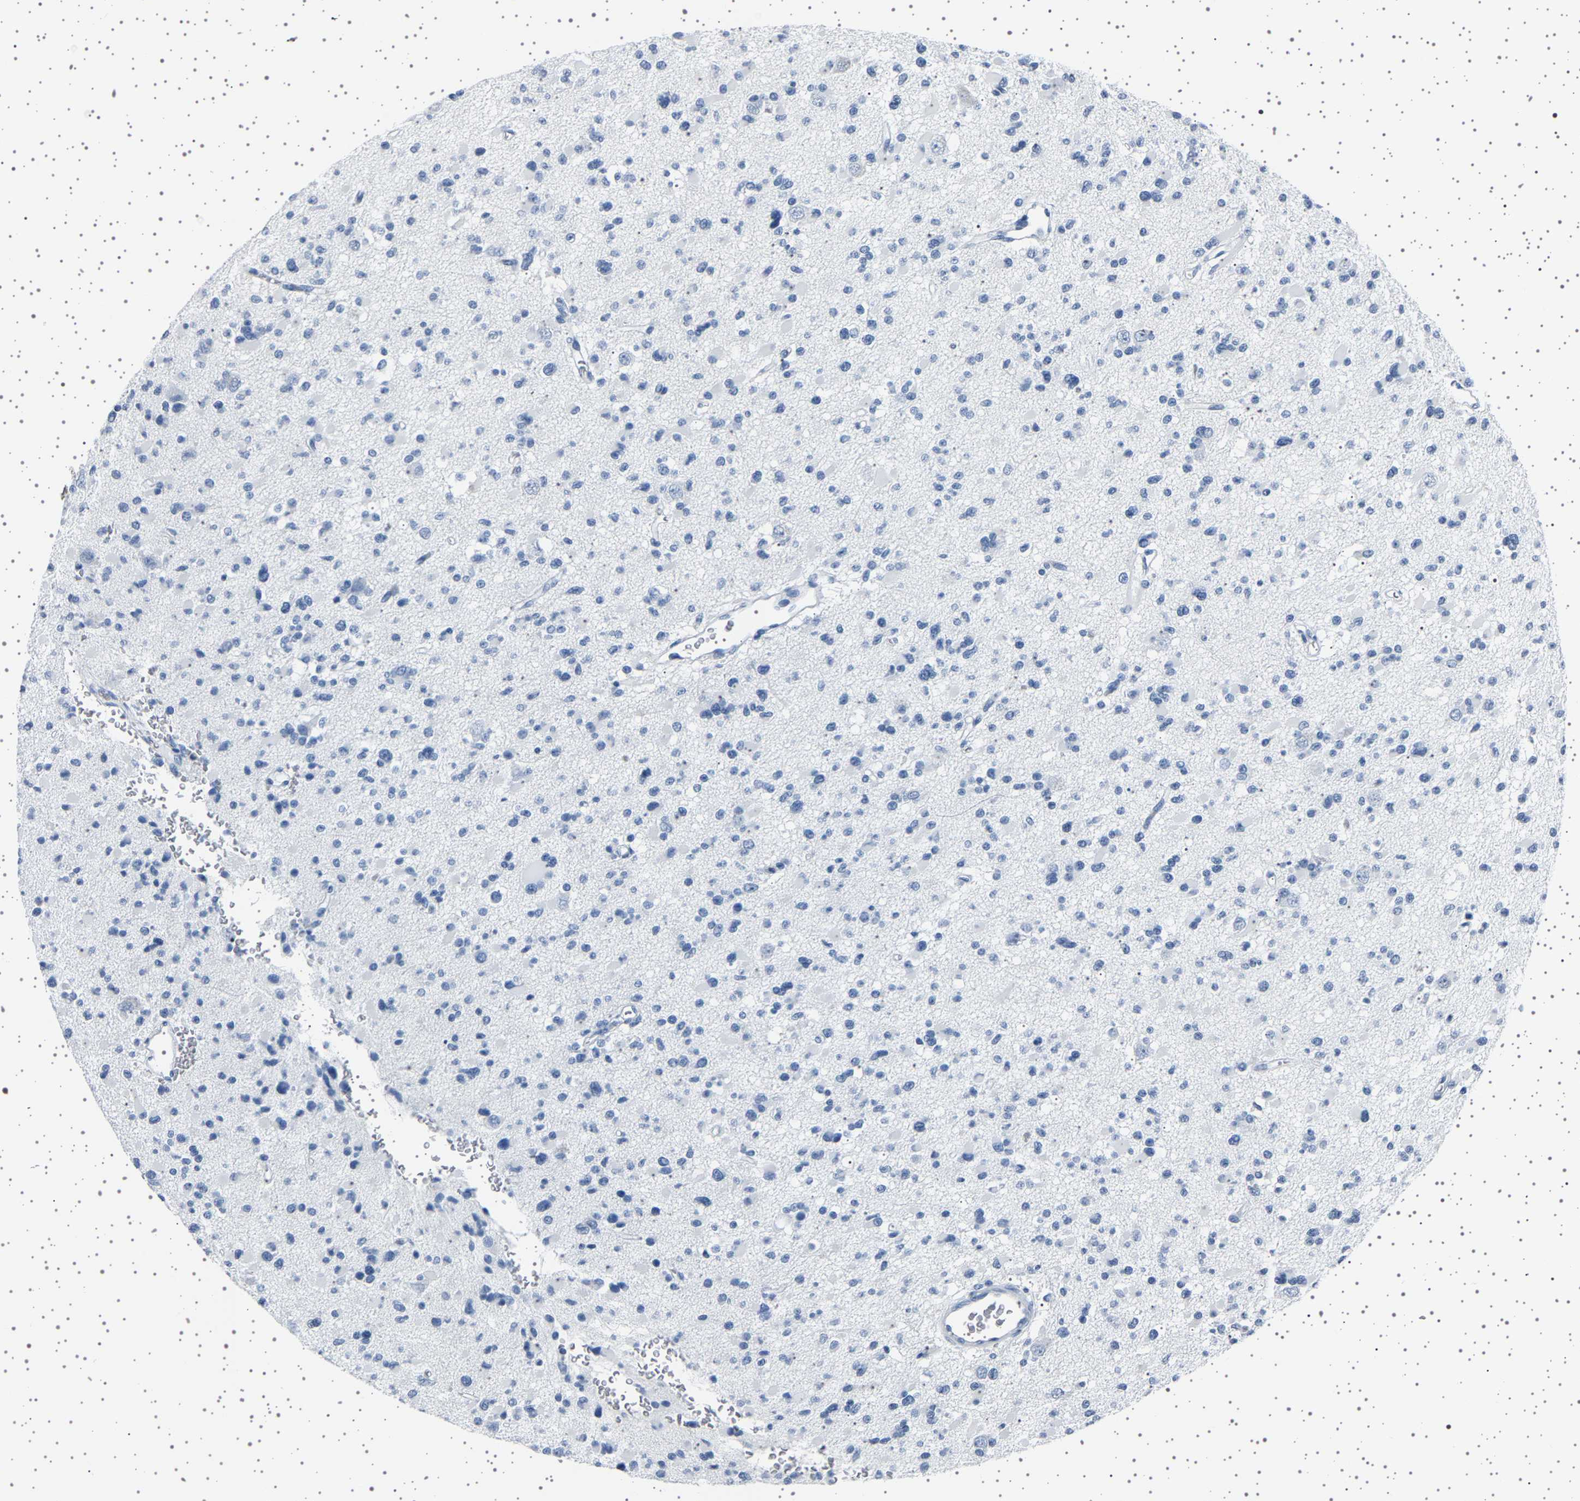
{"staining": {"intensity": "negative", "quantity": "none", "location": "none"}, "tissue": "glioma", "cell_type": "Tumor cells", "image_type": "cancer", "snomed": [{"axis": "morphology", "description": "Glioma, malignant, Low grade"}, {"axis": "topography", "description": "Brain"}], "caption": "A photomicrograph of human low-grade glioma (malignant) is negative for staining in tumor cells.", "gene": "TFF3", "patient": {"sex": "female", "age": 22}}